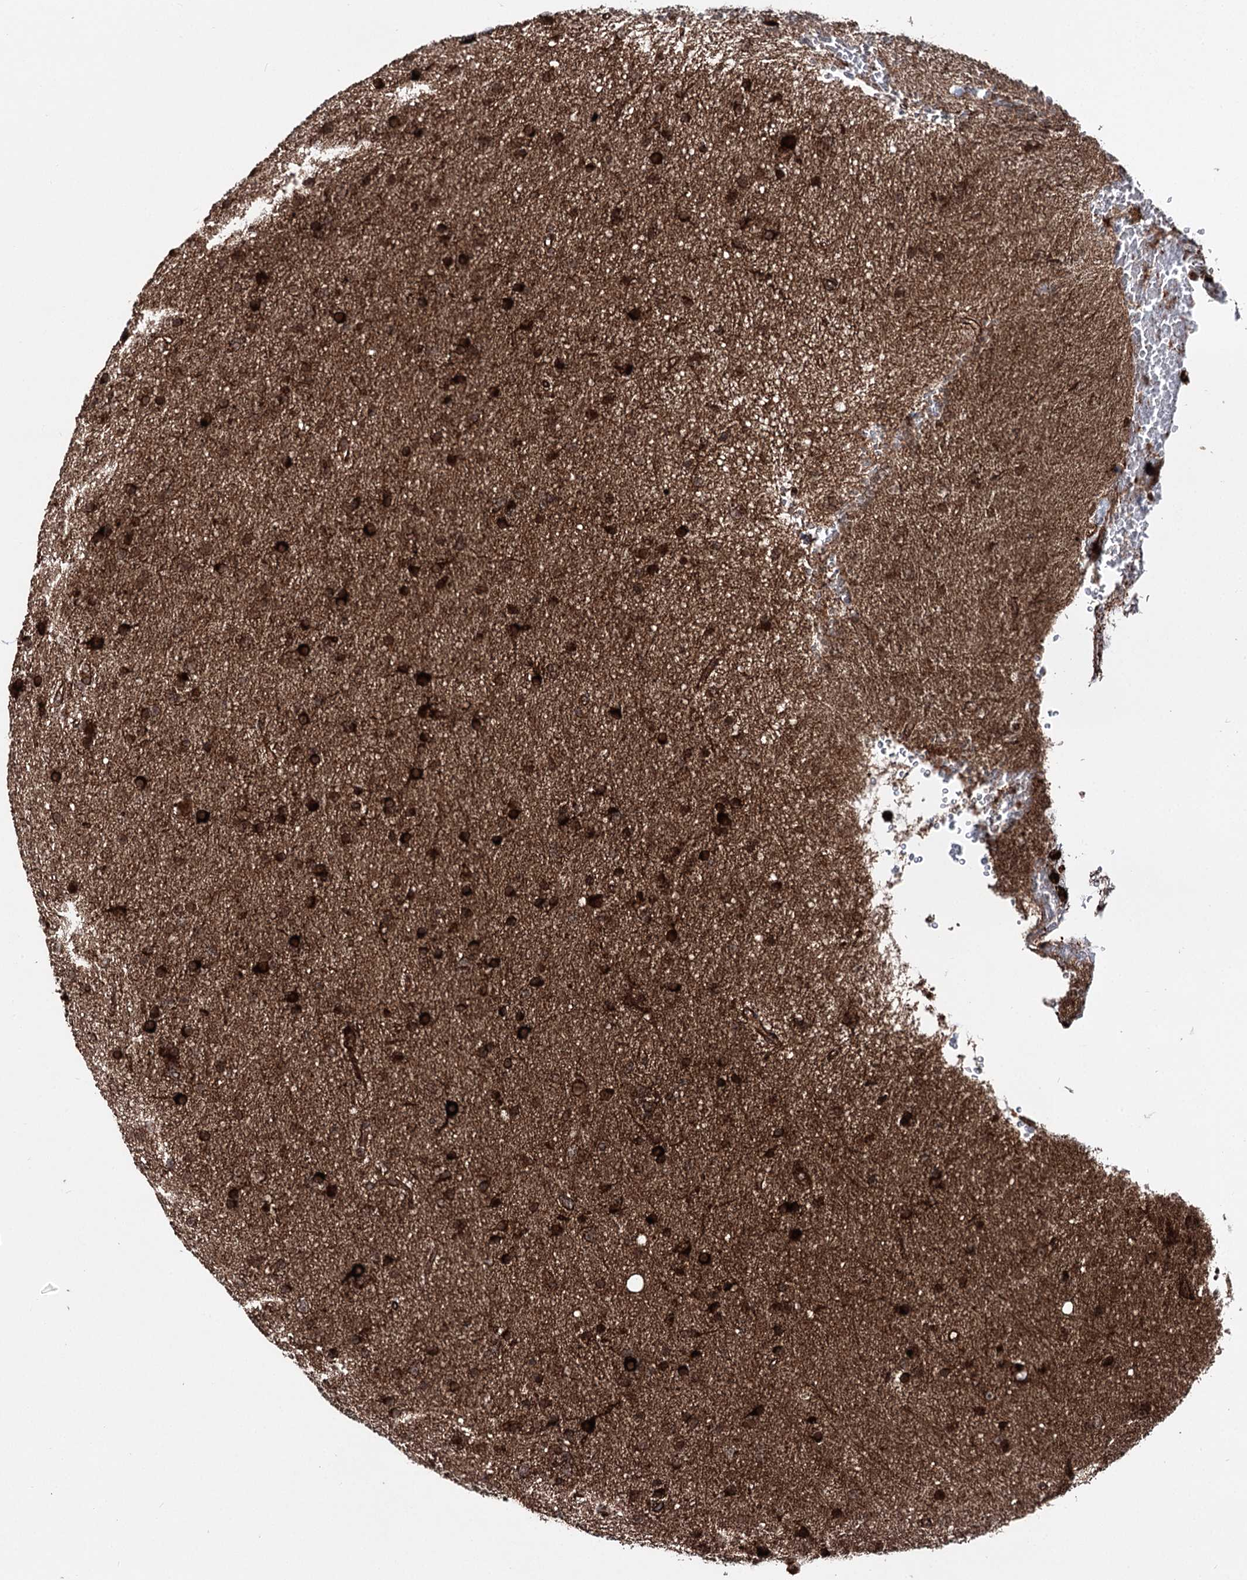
{"staining": {"intensity": "strong", "quantity": "25%-75%", "location": "cytoplasmic/membranous"}, "tissue": "glioma", "cell_type": "Tumor cells", "image_type": "cancer", "snomed": [{"axis": "morphology", "description": "Glioma, malignant, Low grade"}, {"axis": "topography", "description": "Cerebral cortex"}], "caption": "Immunohistochemical staining of malignant glioma (low-grade) displays high levels of strong cytoplasmic/membranous staining in approximately 25%-75% of tumor cells.", "gene": "FGFR1OP2", "patient": {"sex": "female", "age": 39}}